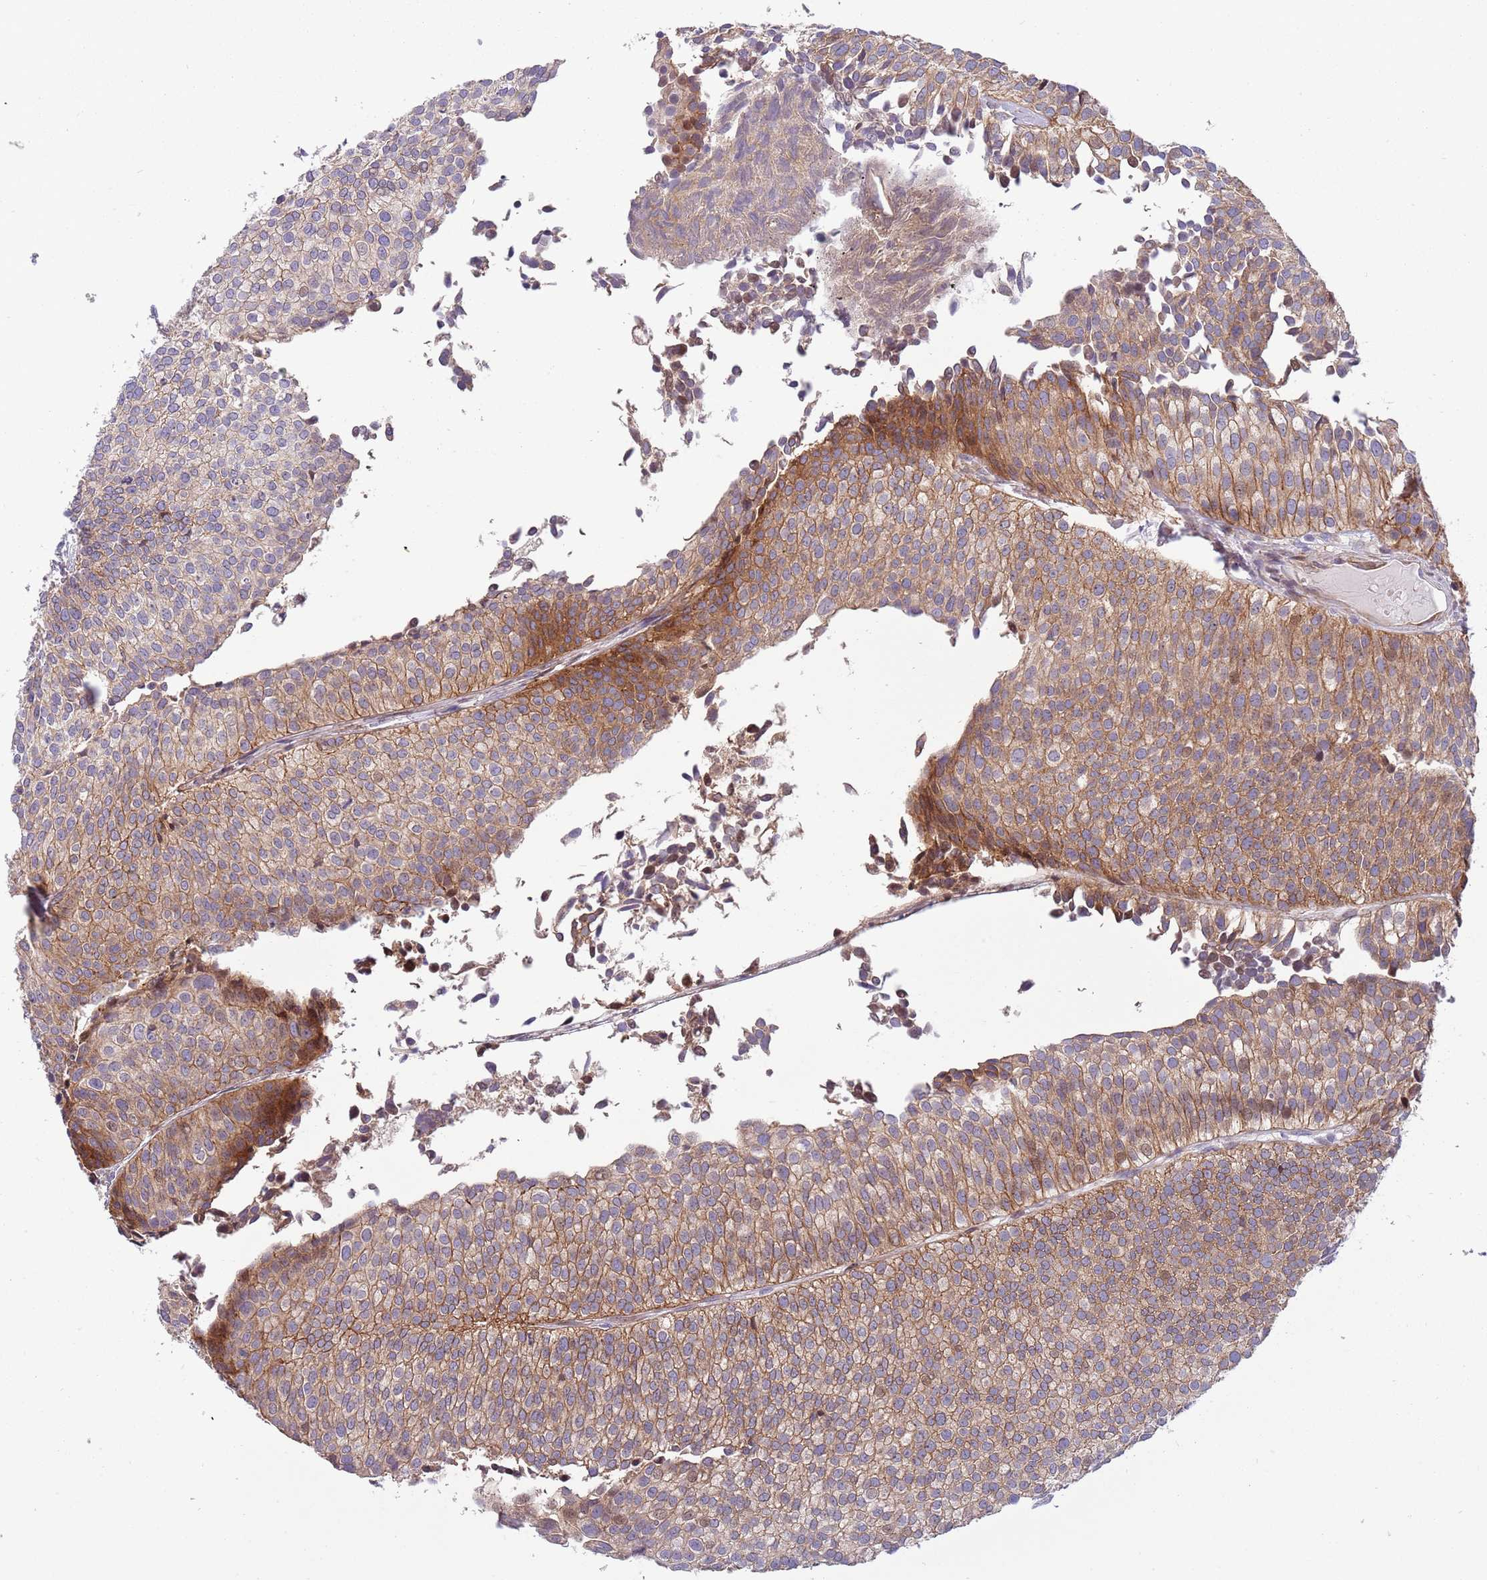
{"staining": {"intensity": "moderate", "quantity": ">75%", "location": "cytoplasmic/membranous"}, "tissue": "urothelial cancer", "cell_type": "Tumor cells", "image_type": "cancer", "snomed": [{"axis": "morphology", "description": "Urothelial carcinoma, Low grade"}, {"axis": "topography", "description": "Urinary bladder"}], "caption": "Tumor cells show moderate cytoplasmic/membranous positivity in about >75% of cells in urothelial cancer.", "gene": "ITGB6", "patient": {"sex": "male", "age": 84}}